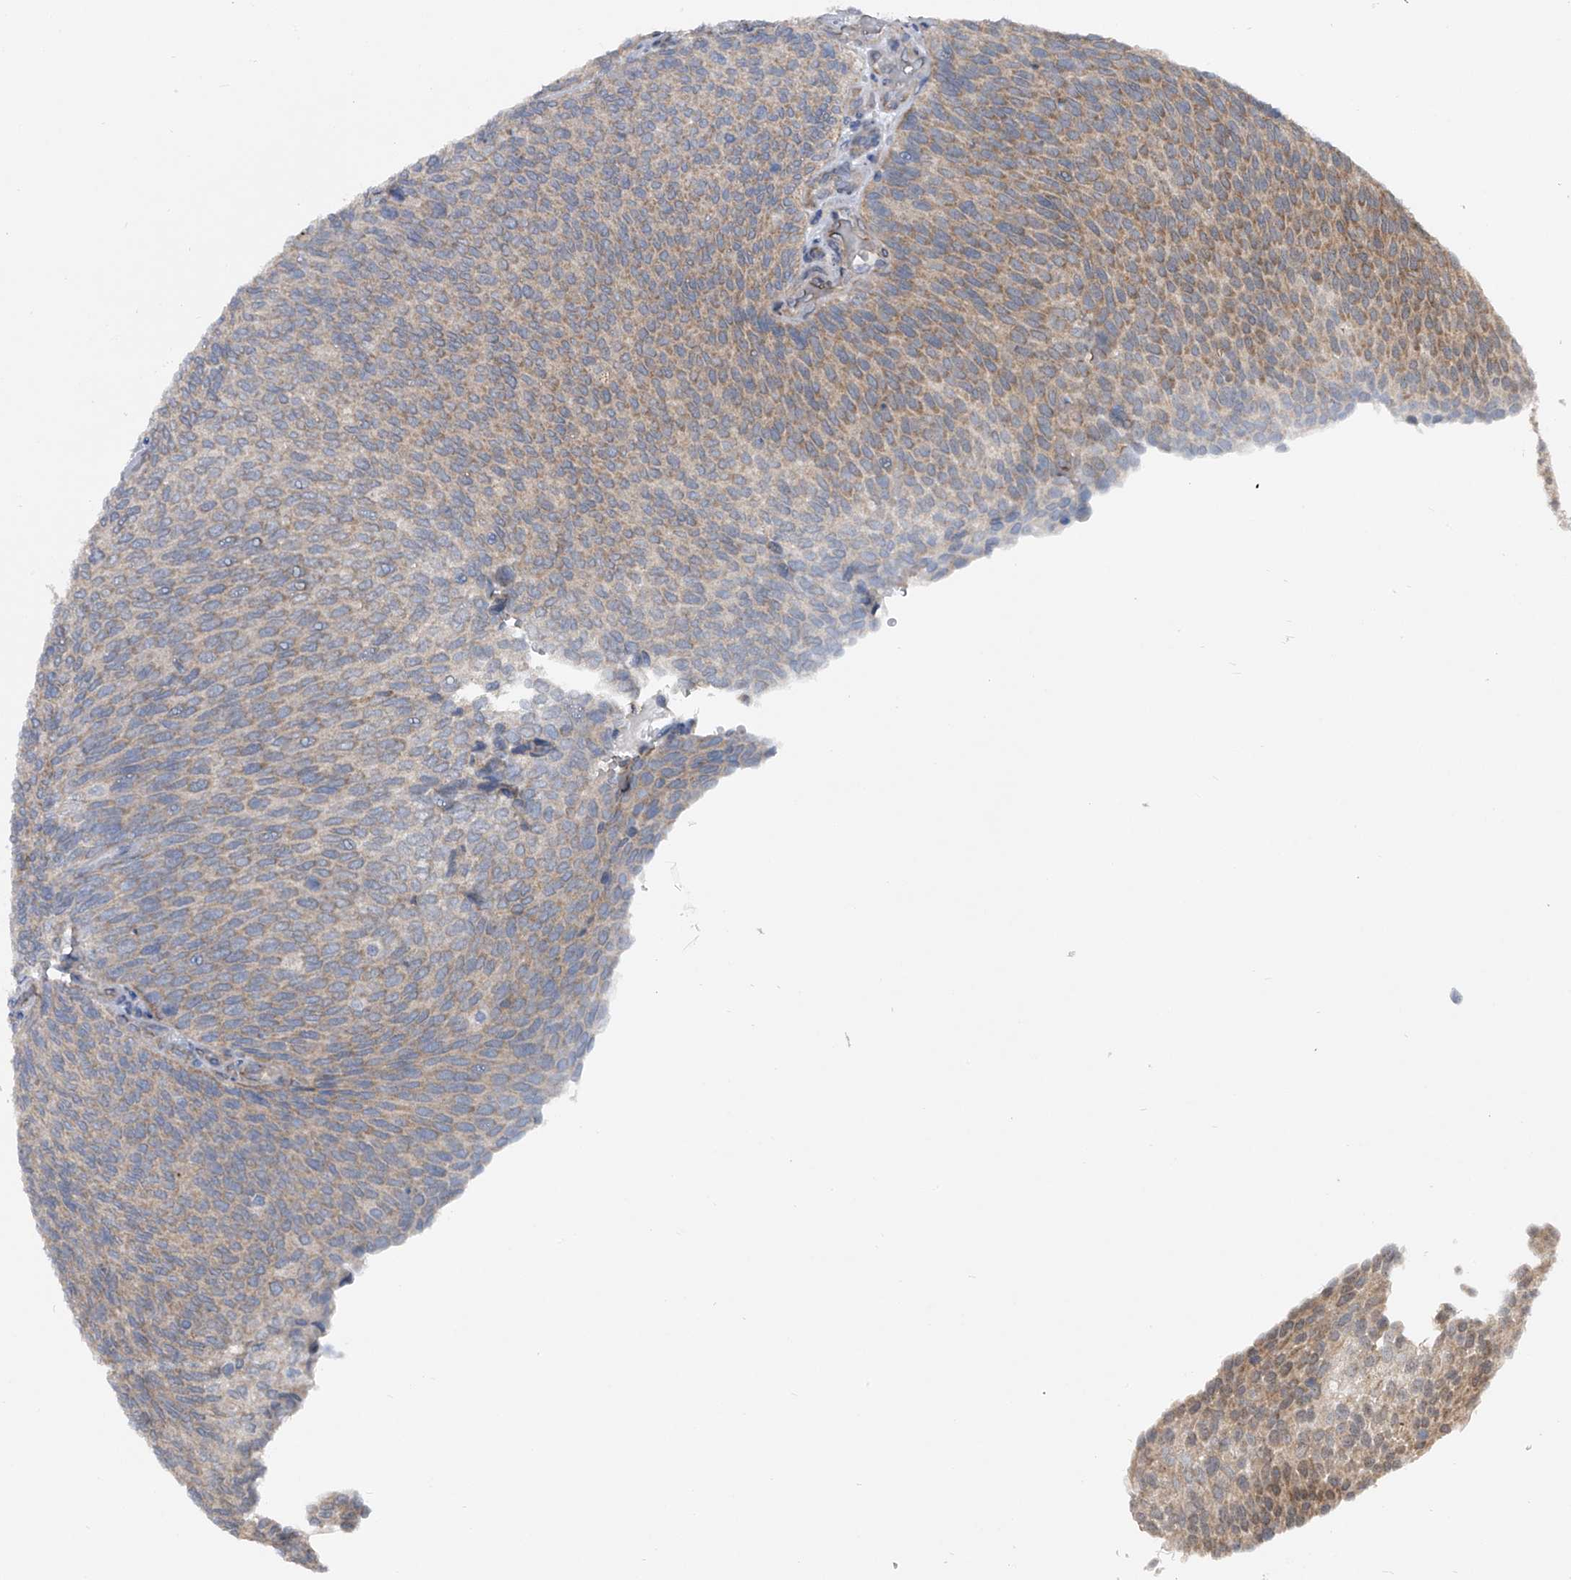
{"staining": {"intensity": "moderate", "quantity": "<25%", "location": "cytoplasmic/membranous"}, "tissue": "urothelial cancer", "cell_type": "Tumor cells", "image_type": "cancer", "snomed": [{"axis": "morphology", "description": "Urothelial carcinoma, Low grade"}, {"axis": "topography", "description": "Urinary bladder"}], "caption": "Immunohistochemistry of human urothelial cancer demonstrates low levels of moderate cytoplasmic/membranous positivity in approximately <25% of tumor cells.", "gene": "GEMIN8", "patient": {"sex": "female", "age": 79}}